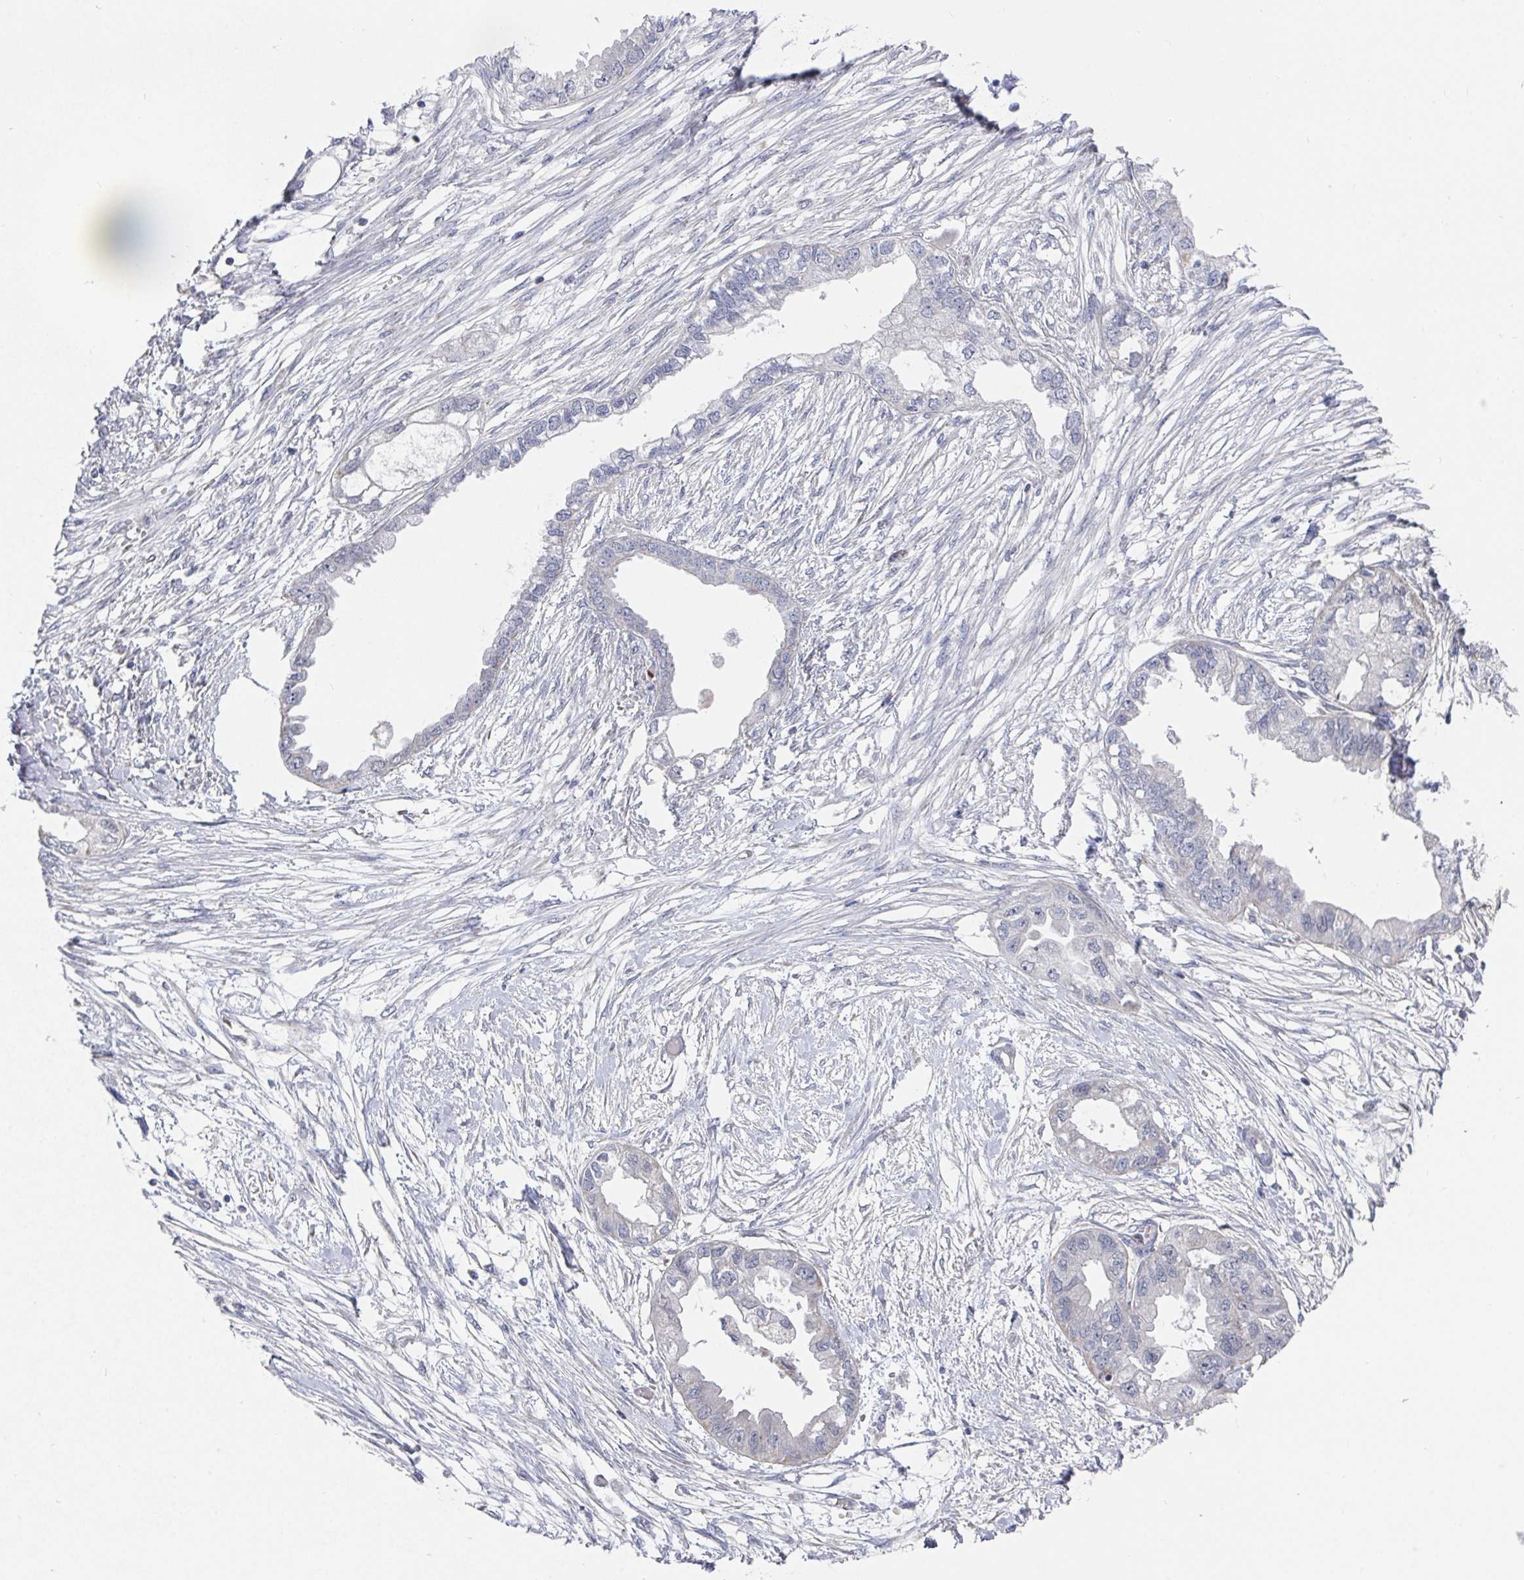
{"staining": {"intensity": "negative", "quantity": "none", "location": "none"}, "tissue": "endometrial cancer", "cell_type": "Tumor cells", "image_type": "cancer", "snomed": [{"axis": "morphology", "description": "Adenocarcinoma, NOS"}, {"axis": "morphology", "description": "Adenocarcinoma, metastatic, NOS"}, {"axis": "topography", "description": "Adipose tissue"}, {"axis": "topography", "description": "Endometrium"}], "caption": "IHC image of neoplastic tissue: human endometrial cancer stained with DAB demonstrates no significant protein positivity in tumor cells.", "gene": "ATP5F1C", "patient": {"sex": "female", "age": 67}}